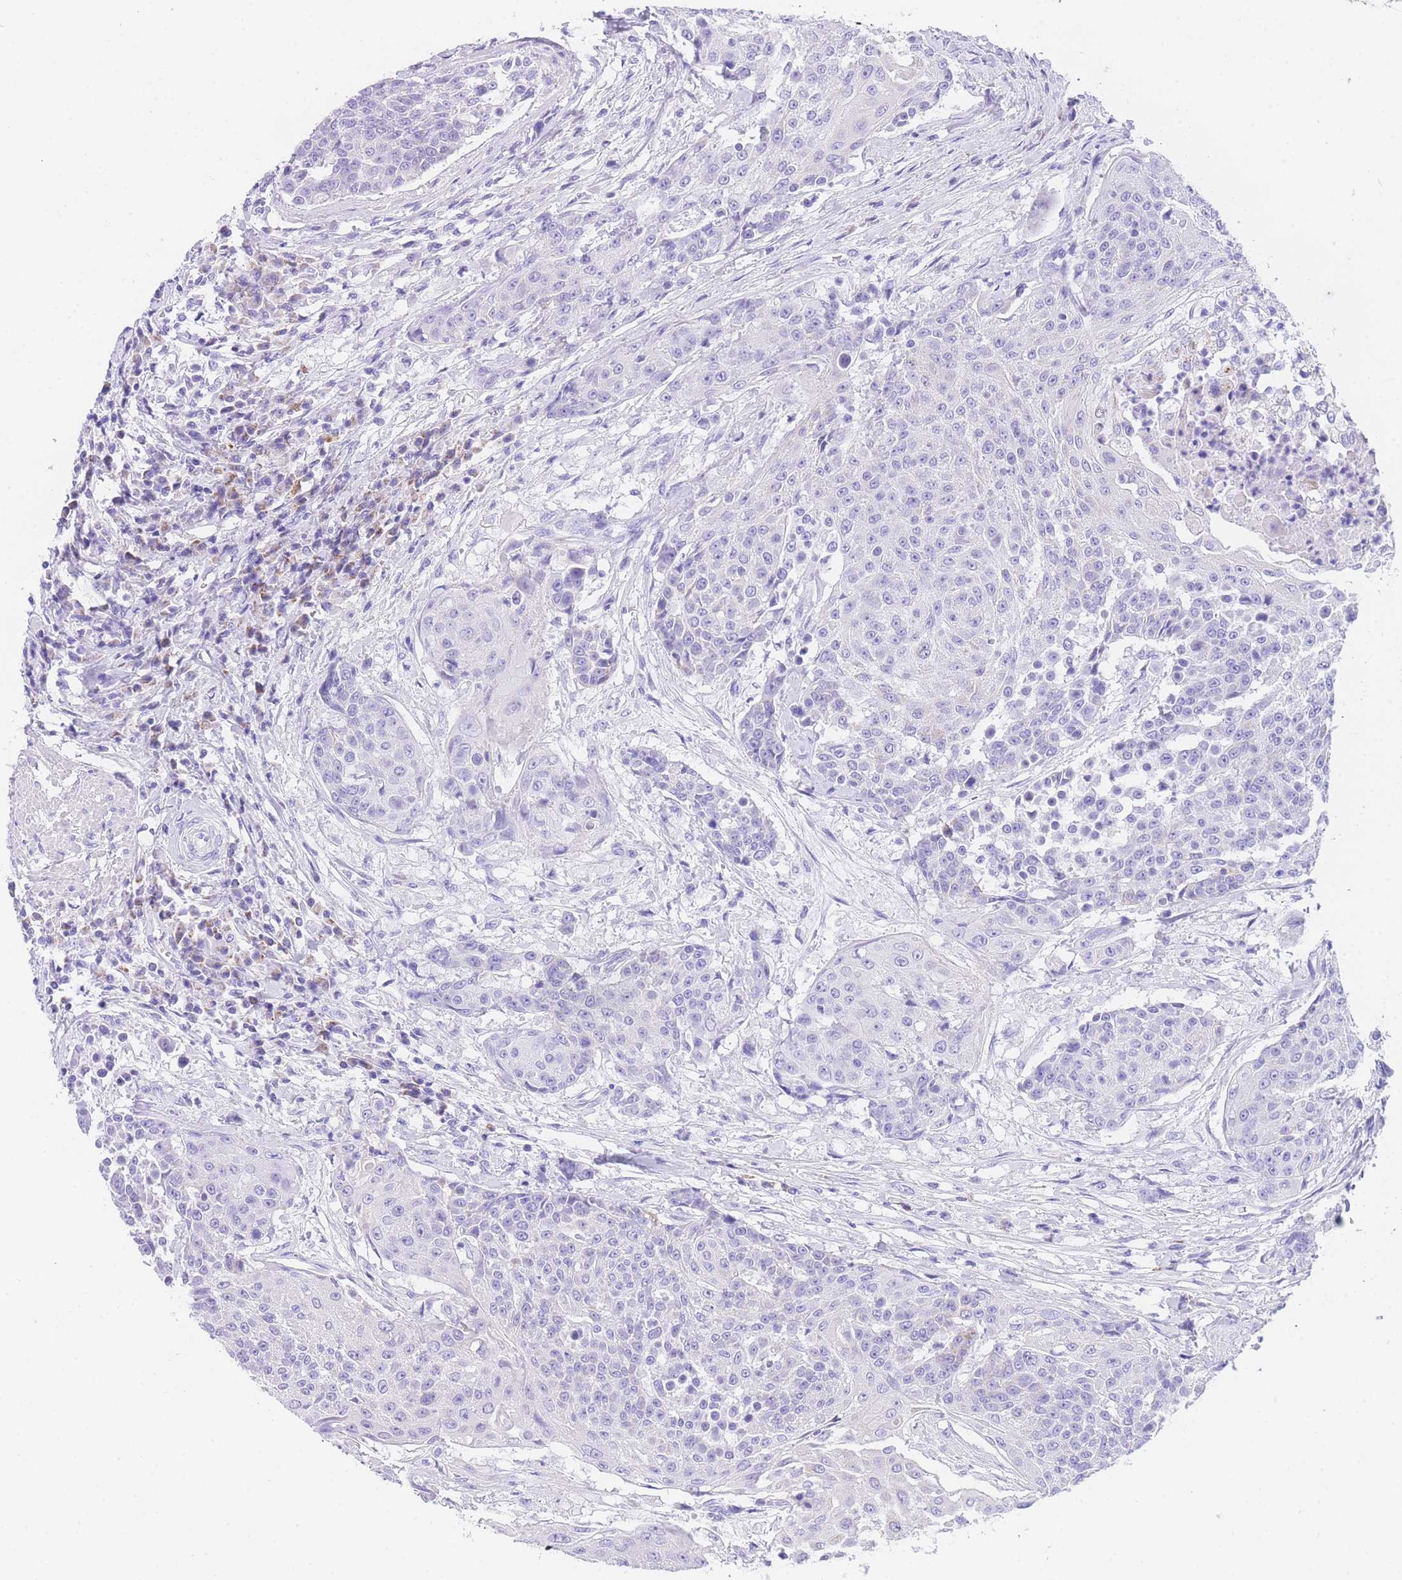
{"staining": {"intensity": "negative", "quantity": "none", "location": "none"}, "tissue": "urothelial cancer", "cell_type": "Tumor cells", "image_type": "cancer", "snomed": [{"axis": "morphology", "description": "Urothelial carcinoma, High grade"}, {"axis": "topography", "description": "Urinary bladder"}], "caption": "High-grade urothelial carcinoma was stained to show a protein in brown. There is no significant positivity in tumor cells. The staining was performed using DAB (3,3'-diaminobenzidine) to visualize the protein expression in brown, while the nuclei were stained in blue with hematoxylin (Magnification: 20x).", "gene": "NKD2", "patient": {"sex": "female", "age": 63}}